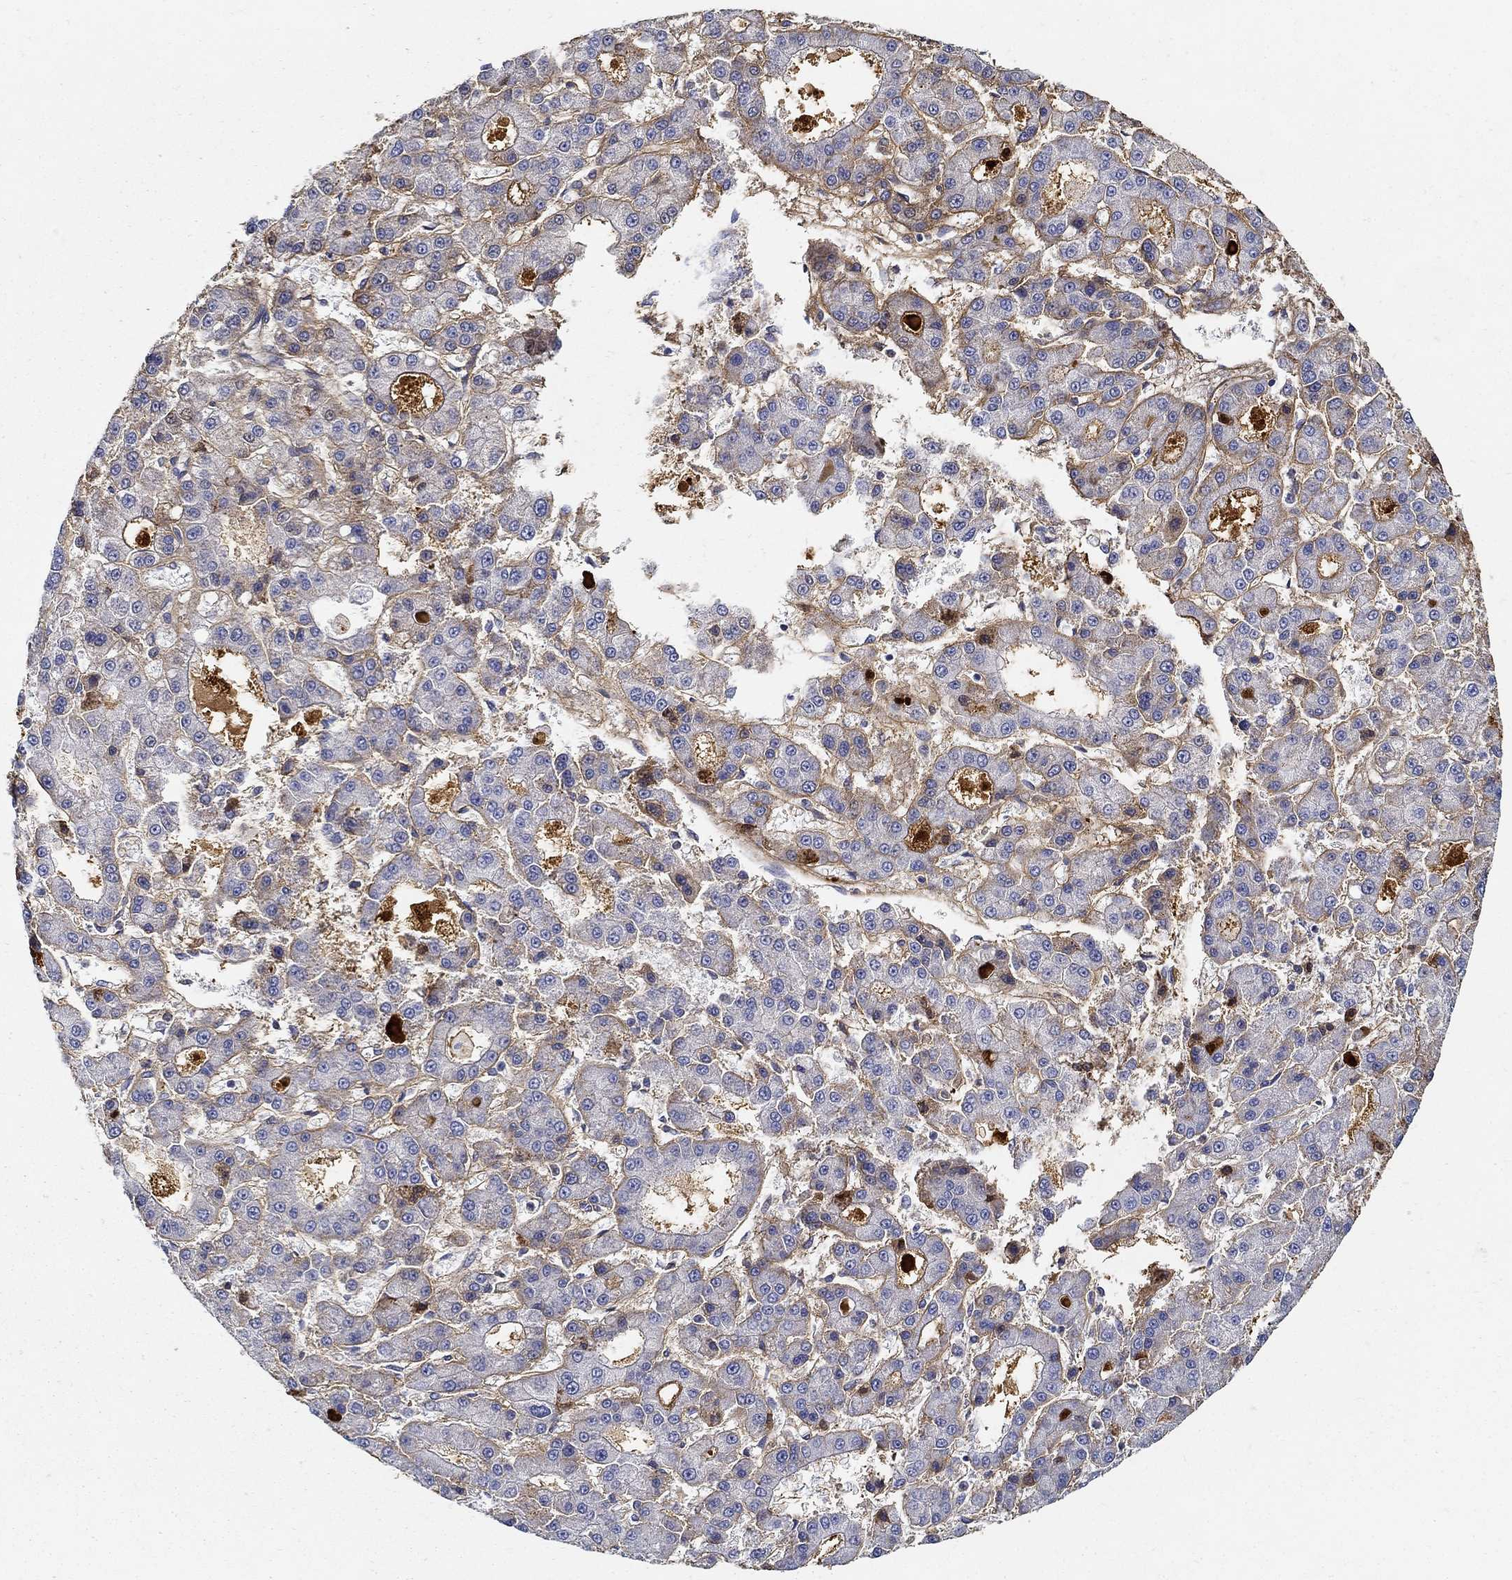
{"staining": {"intensity": "negative", "quantity": "none", "location": "none"}, "tissue": "liver cancer", "cell_type": "Tumor cells", "image_type": "cancer", "snomed": [{"axis": "morphology", "description": "Carcinoma, Hepatocellular, NOS"}, {"axis": "topography", "description": "Liver"}], "caption": "The photomicrograph exhibits no significant expression in tumor cells of liver hepatocellular carcinoma. The staining was performed using DAB (3,3'-diaminobenzidine) to visualize the protein expression in brown, while the nuclei were stained in blue with hematoxylin (Magnification: 20x).", "gene": "TGFBI", "patient": {"sex": "male", "age": 70}}